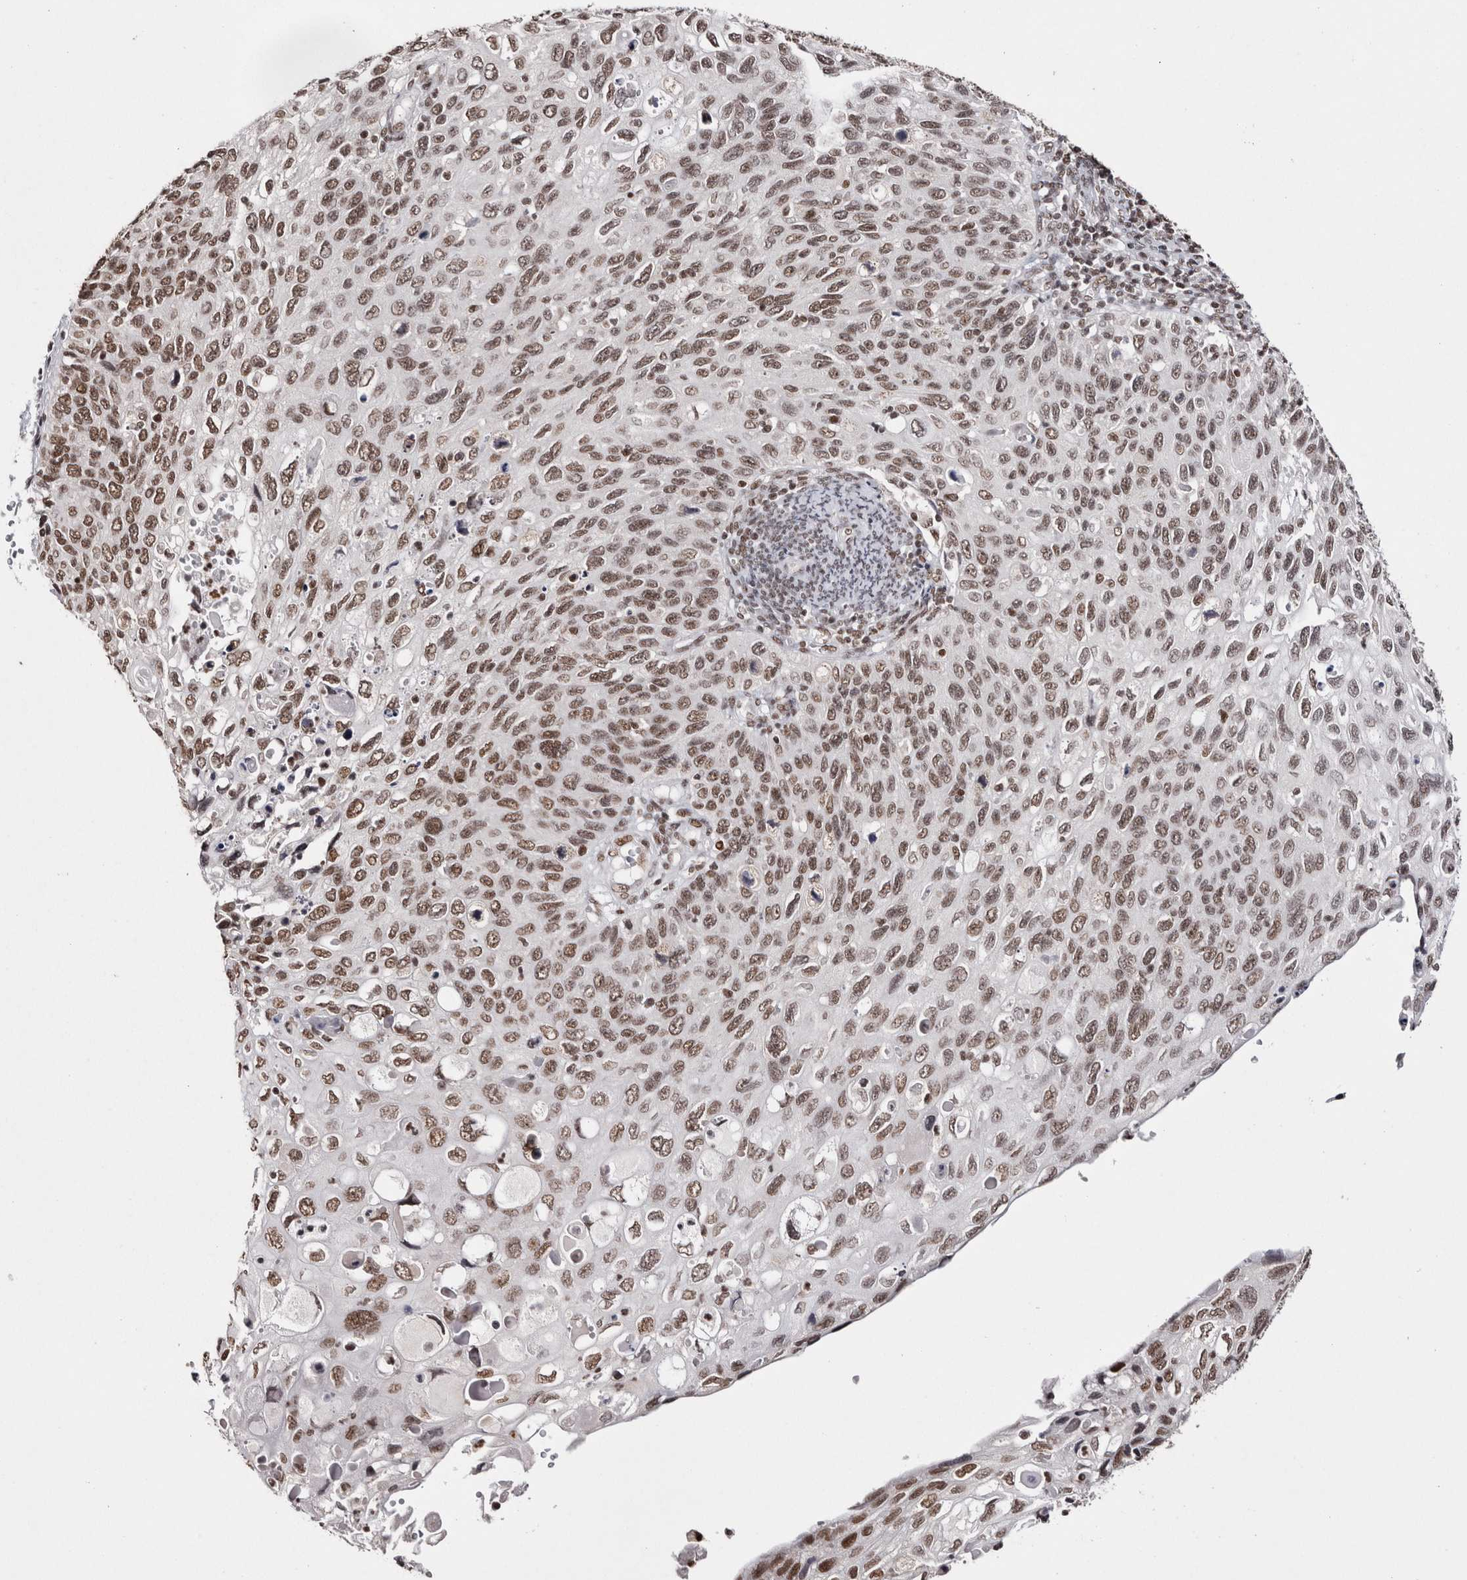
{"staining": {"intensity": "moderate", "quantity": ">75%", "location": "nuclear"}, "tissue": "cervical cancer", "cell_type": "Tumor cells", "image_type": "cancer", "snomed": [{"axis": "morphology", "description": "Squamous cell carcinoma, NOS"}, {"axis": "topography", "description": "Cervix"}], "caption": "Cervical cancer (squamous cell carcinoma) stained for a protein (brown) reveals moderate nuclear positive expression in about >75% of tumor cells.", "gene": "SMC1A", "patient": {"sex": "female", "age": 70}}